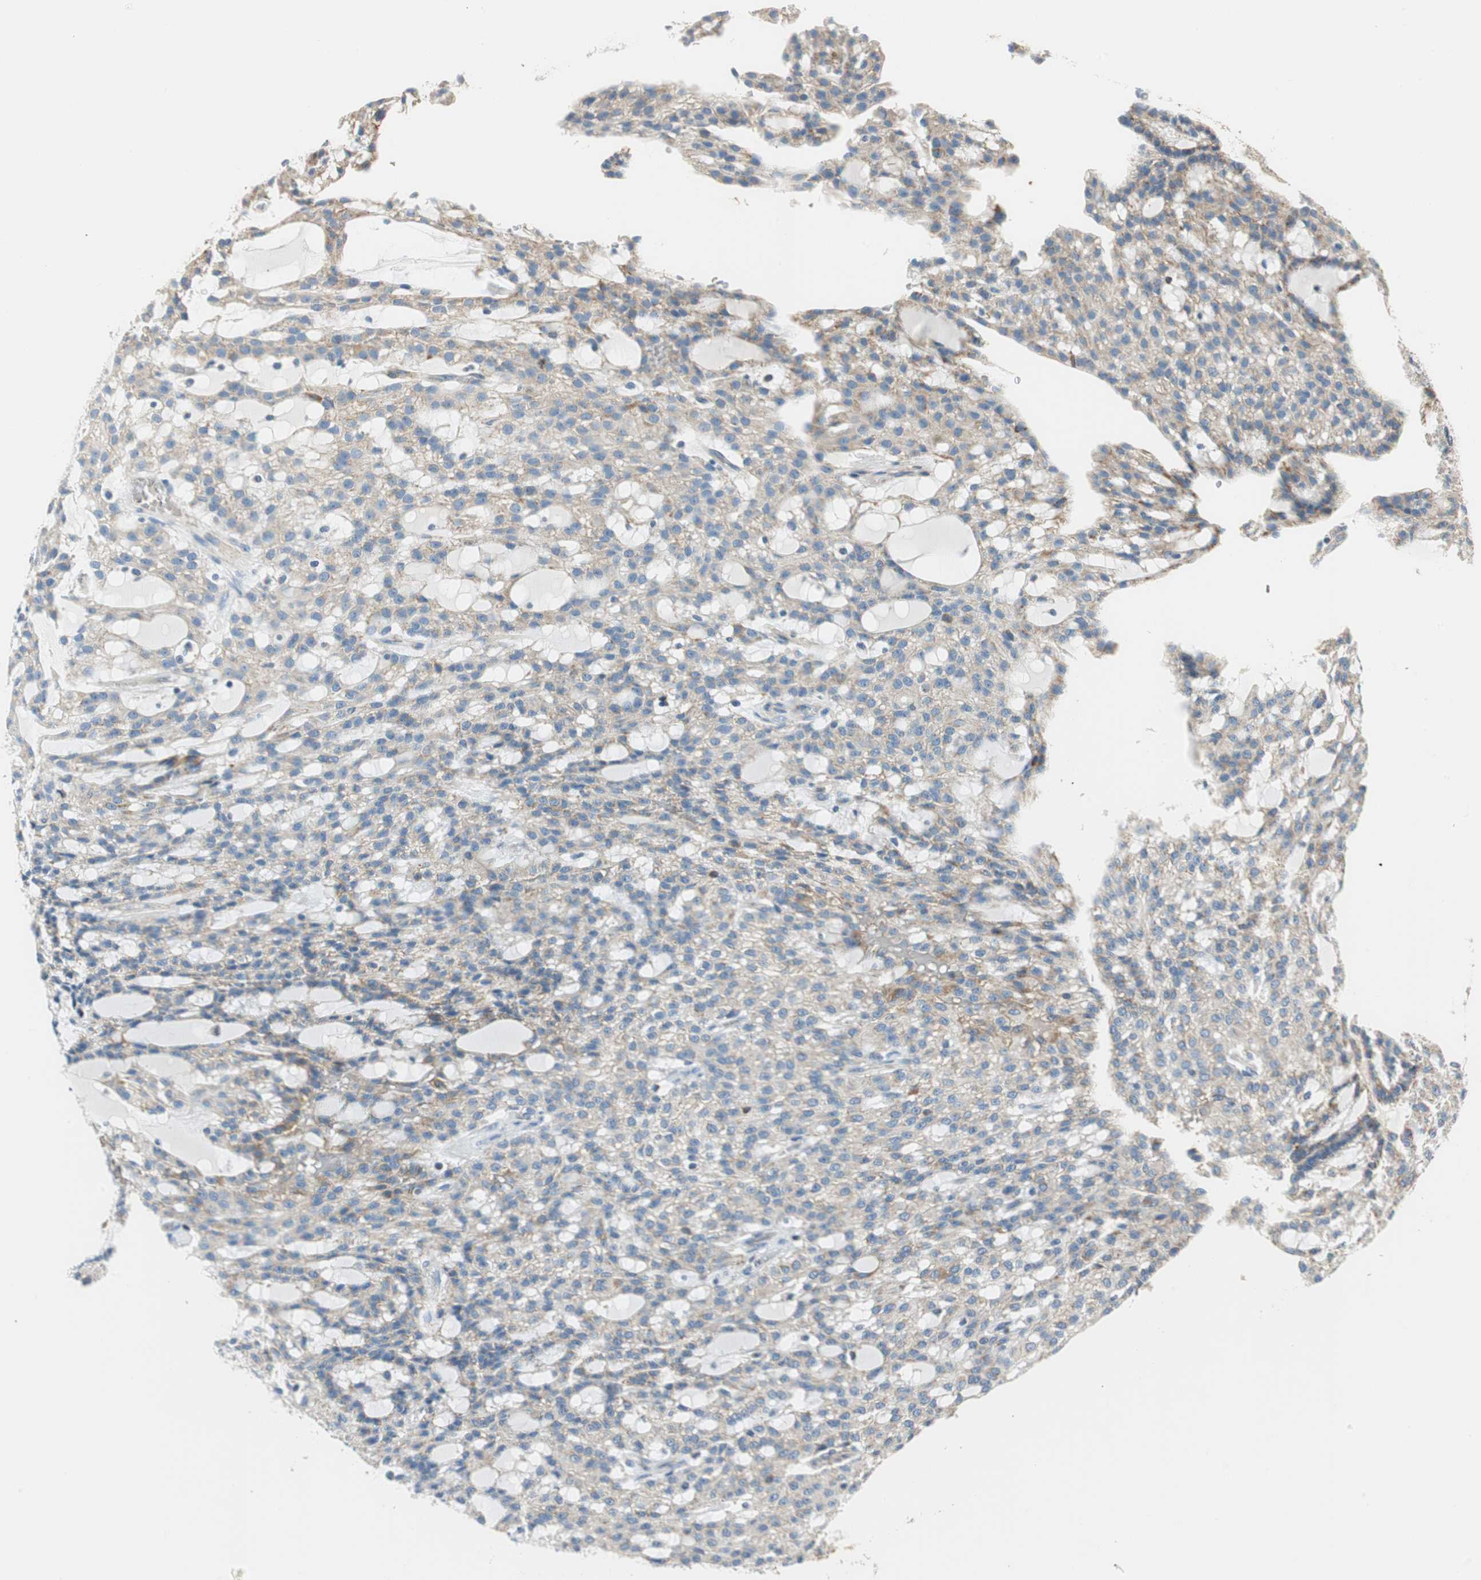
{"staining": {"intensity": "weak", "quantity": ">75%", "location": "cytoplasmic/membranous"}, "tissue": "renal cancer", "cell_type": "Tumor cells", "image_type": "cancer", "snomed": [{"axis": "morphology", "description": "Adenocarcinoma, NOS"}, {"axis": "topography", "description": "Kidney"}], "caption": "Adenocarcinoma (renal) tissue exhibits weak cytoplasmic/membranous staining in about >75% of tumor cells, visualized by immunohistochemistry.", "gene": "RORB", "patient": {"sex": "male", "age": 63}}